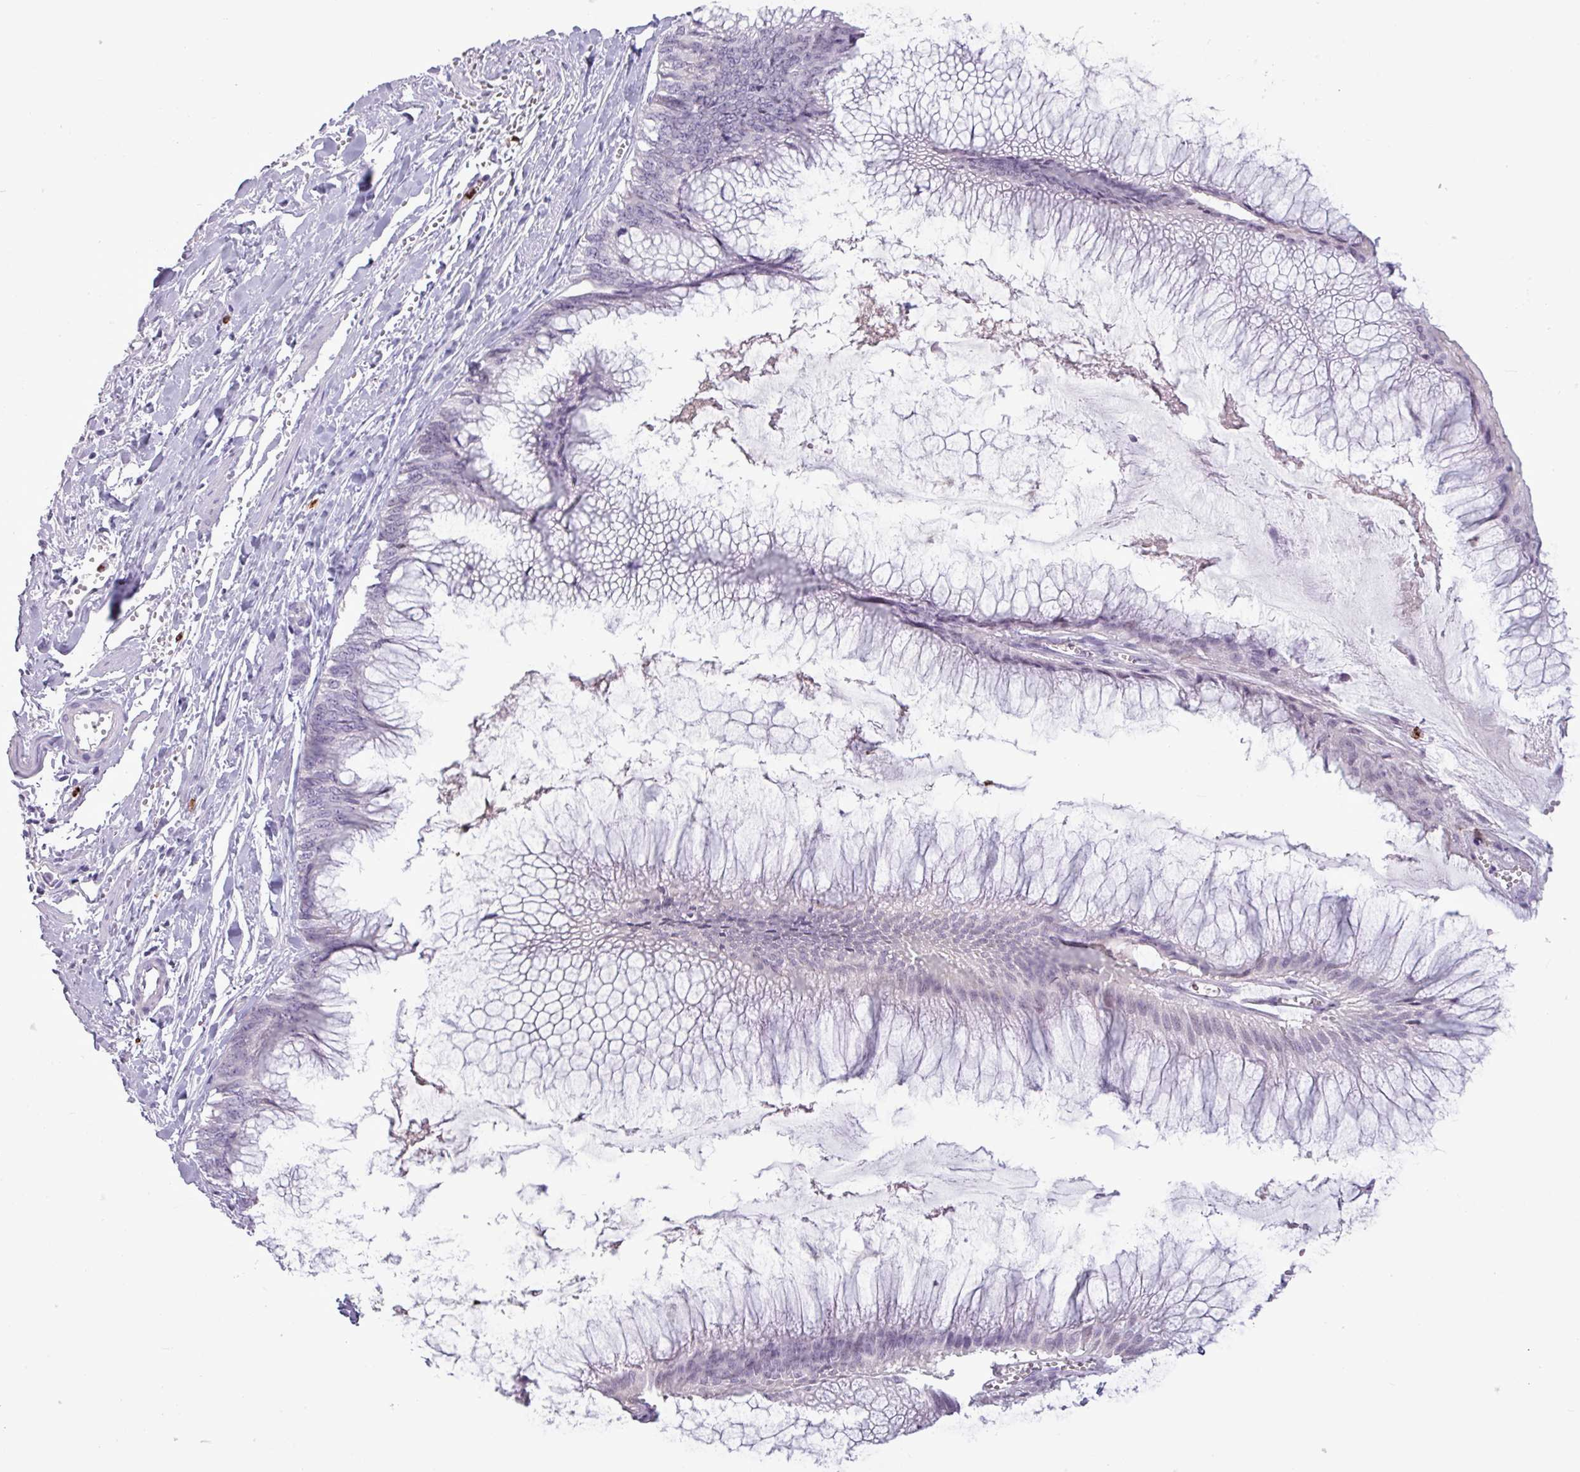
{"staining": {"intensity": "negative", "quantity": "none", "location": "none"}, "tissue": "ovarian cancer", "cell_type": "Tumor cells", "image_type": "cancer", "snomed": [{"axis": "morphology", "description": "Cystadenocarcinoma, mucinous, NOS"}, {"axis": "topography", "description": "Ovary"}], "caption": "The histopathology image shows no significant staining in tumor cells of mucinous cystadenocarcinoma (ovarian).", "gene": "TMEM178A", "patient": {"sex": "female", "age": 44}}